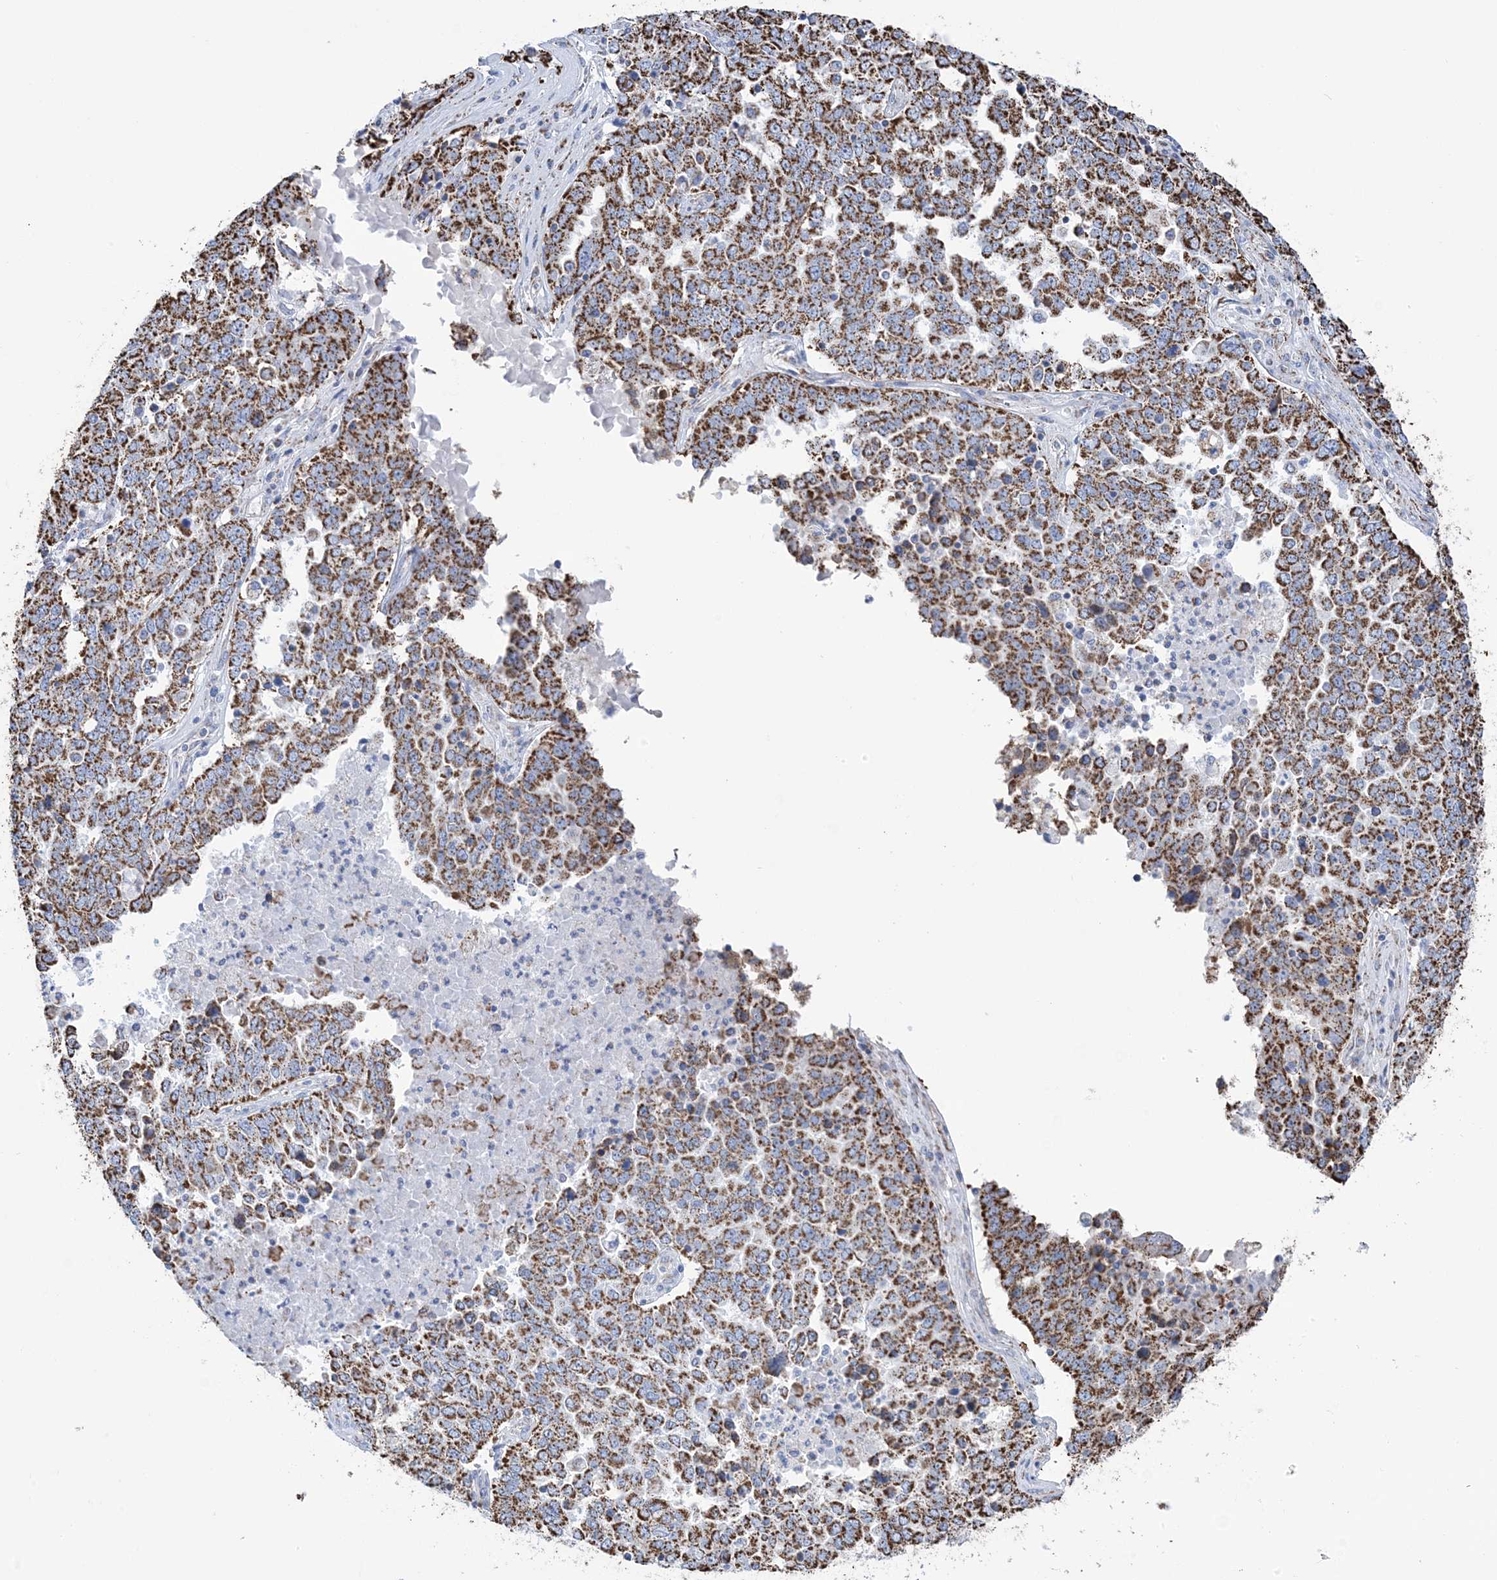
{"staining": {"intensity": "moderate", "quantity": ">75%", "location": "cytoplasmic/membranous"}, "tissue": "ovarian cancer", "cell_type": "Tumor cells", "image_type": "cancer", "snomed": [{"axis": "morphology", "description": "Carcinoma, endometroid"}, {"axis": "topography", "description": "Ovary"}], "caption": "Moderate cytoplasmic/membranous staining is appreciated in approximately >75% of tumor cells in ovarian cancer (endometroid carcinoma).", "gene": "GTPBP8", "patient": {"sex": "female", "age": 62}}